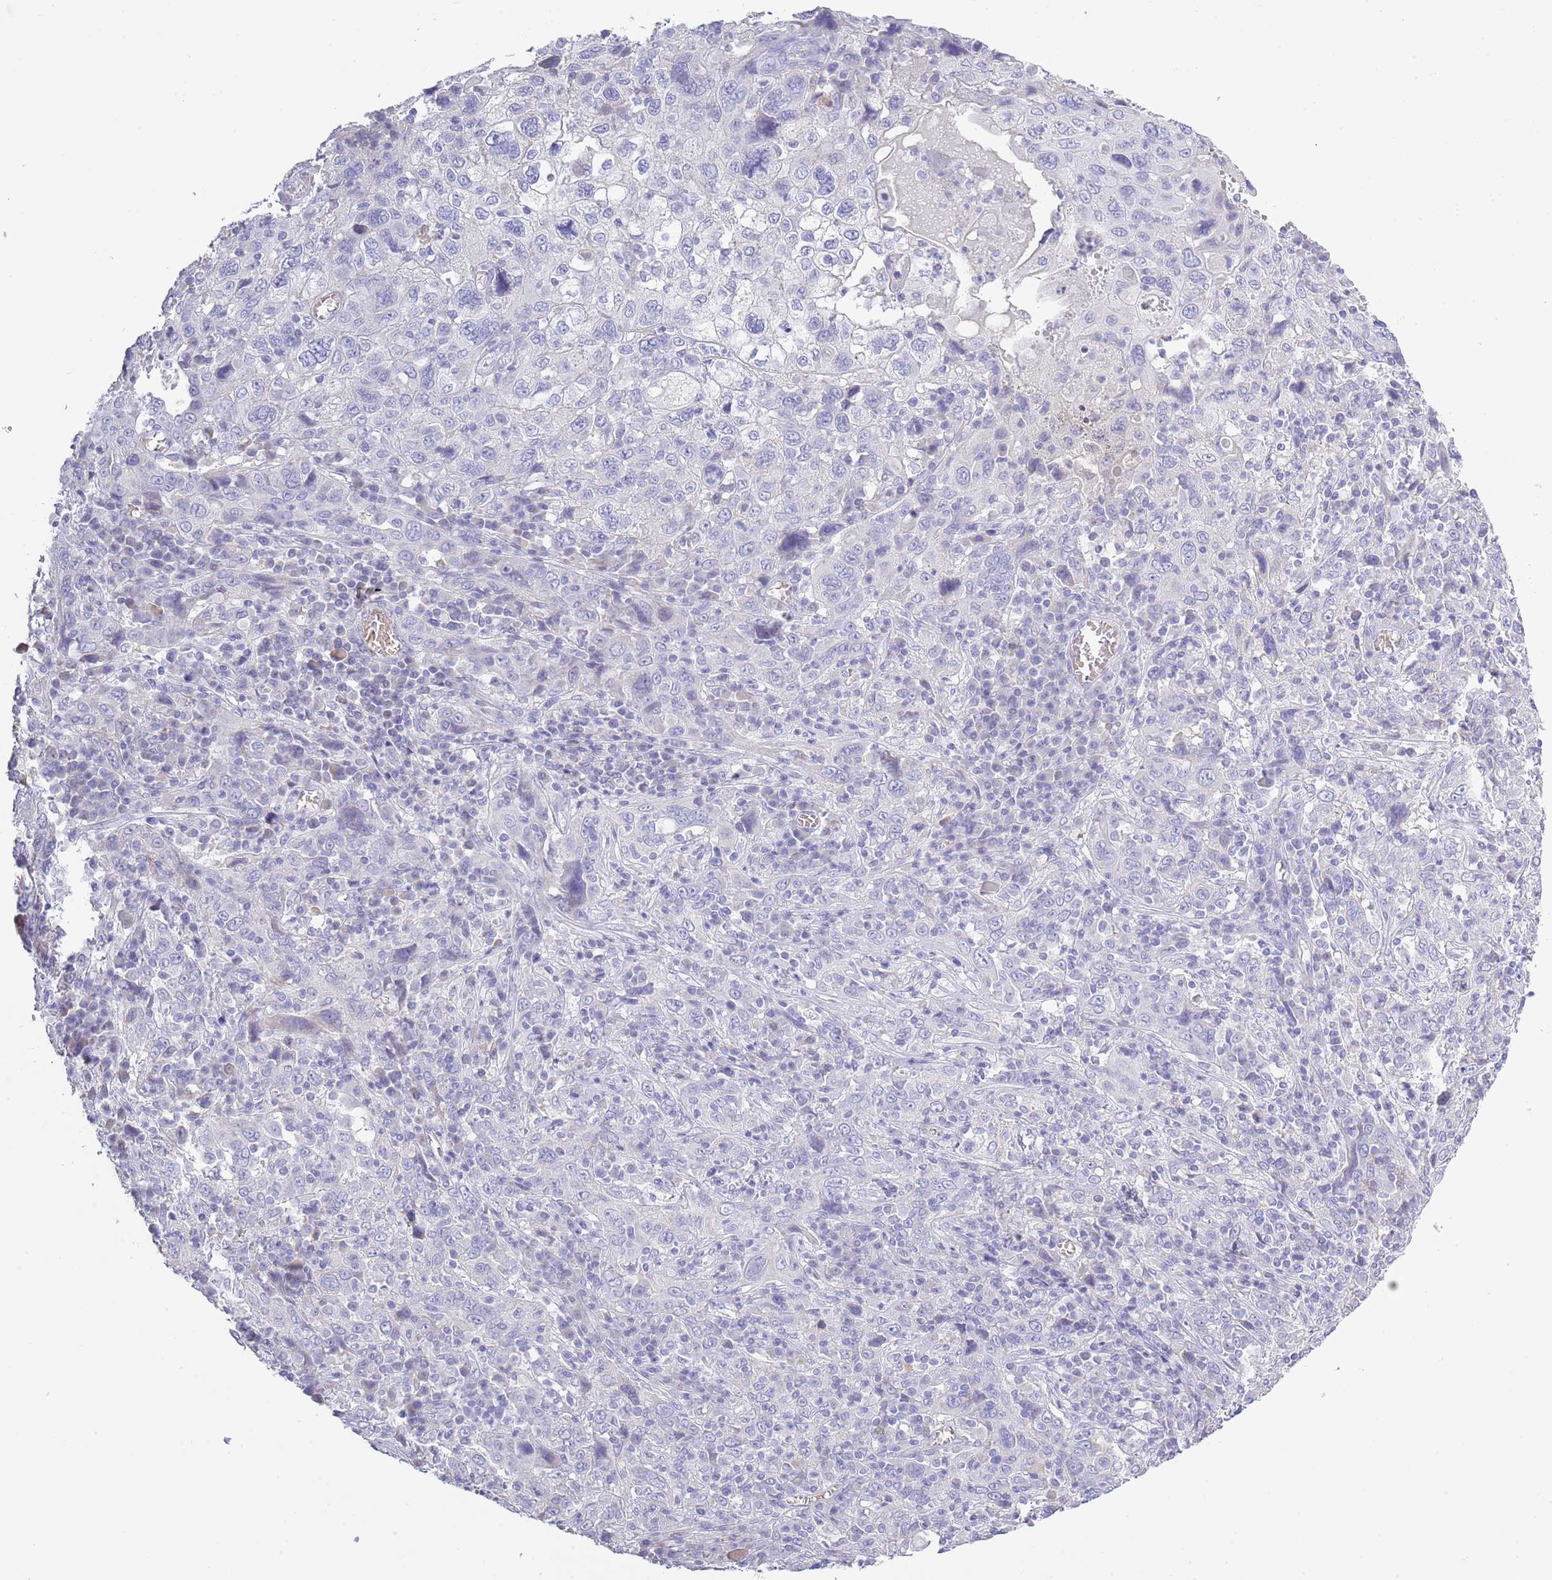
{"staining": {"intensity": "negative", "quantity": "none", "location": "none"}, "tissue": "cervical cancer", "cell_type": "Tumor cells", "image_type": "cancer", "snomed": [{"axis": "morphology", "description": "Squamous cell carcinoma, NOS"}, {"axis": "topography", "description": "Cervix"}], "caption": "Human cervical squamous cell carcinoma stained for a protein using immunohistochemistry (IHC) shows no positivity in tumor cells.", "gene": "ACR", "patient": {"sex": "female", "age": 46}}